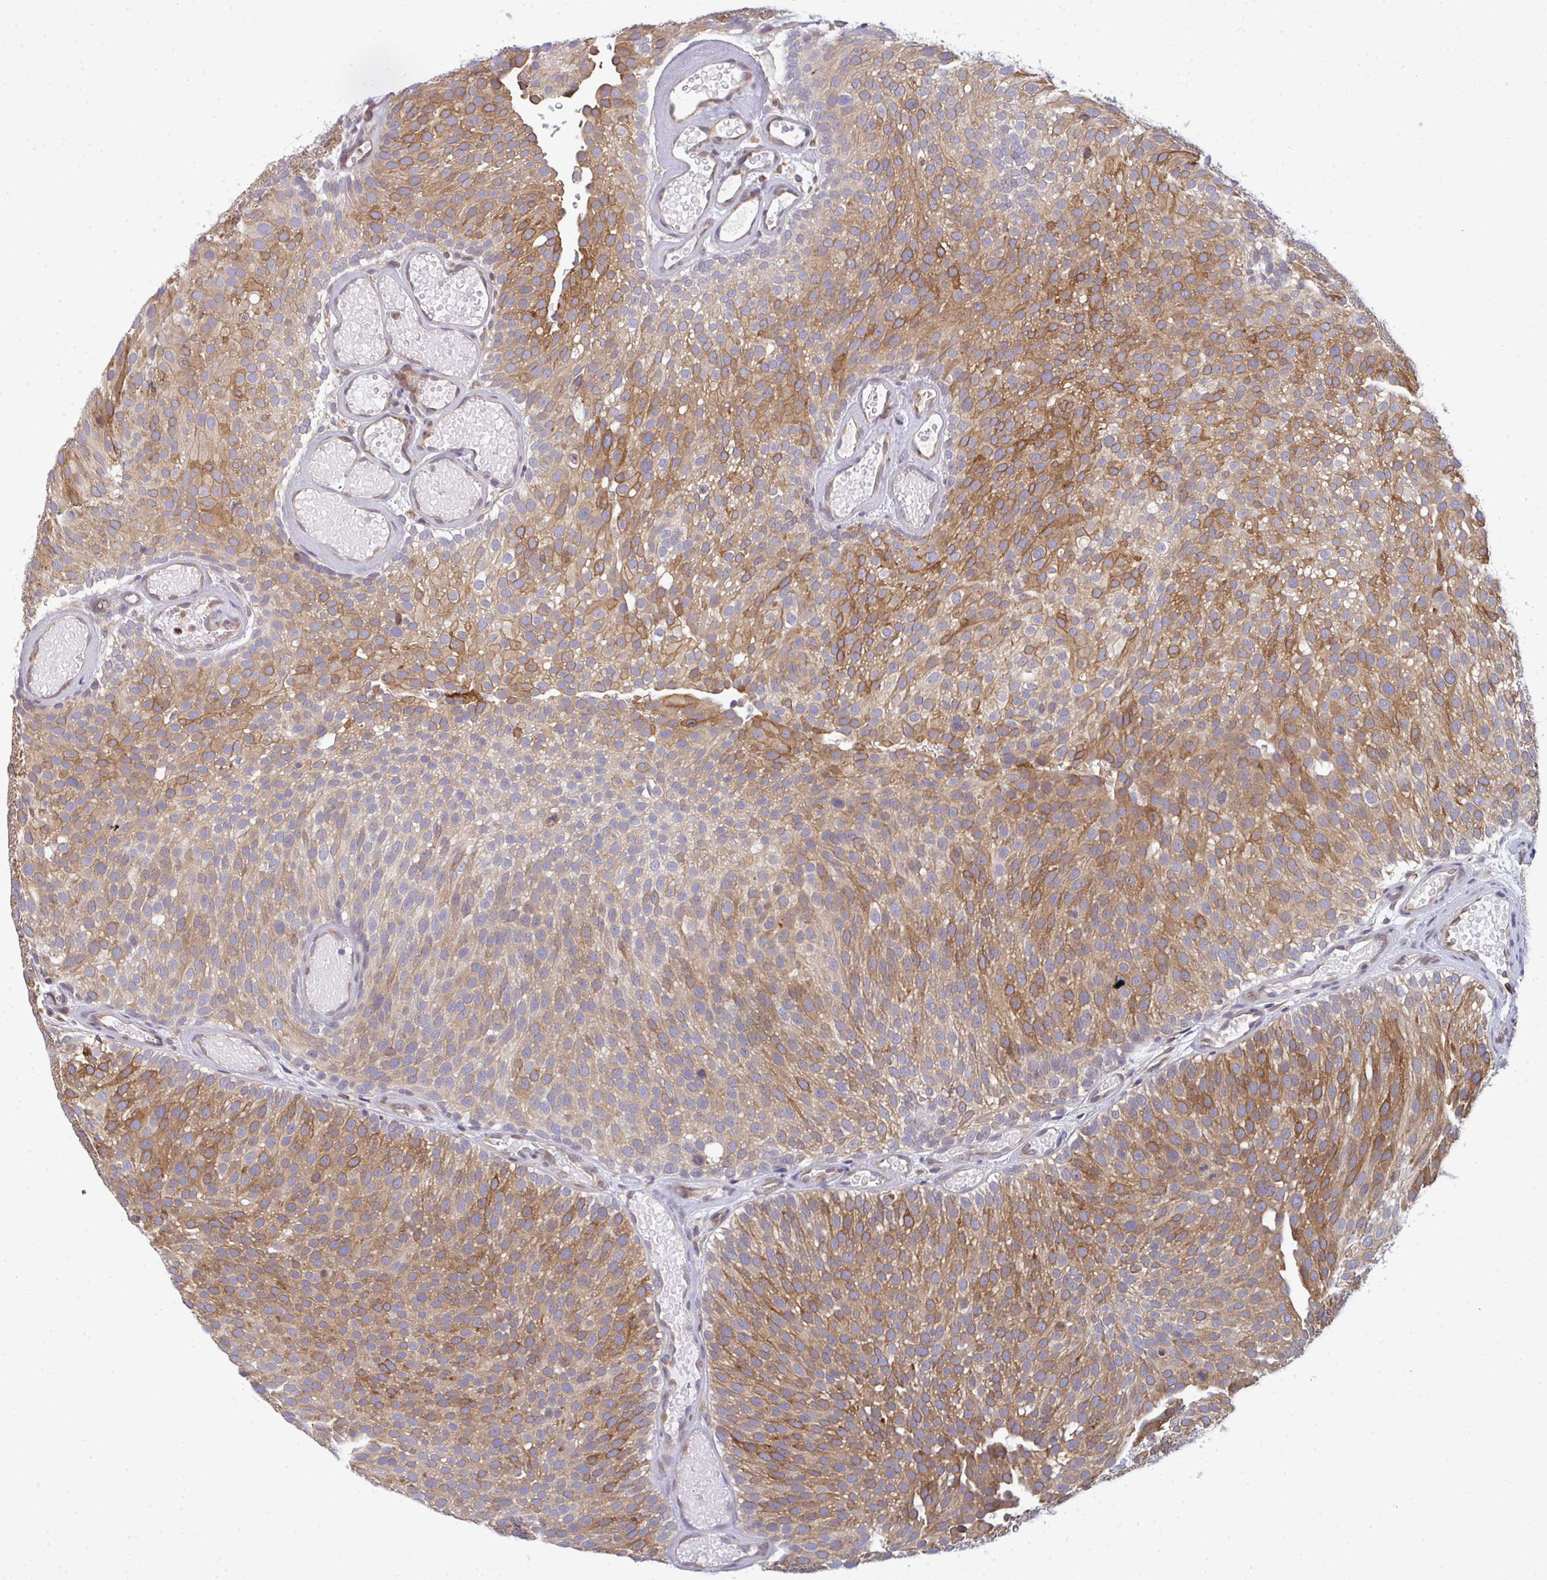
{"staining": {"intensity": "moderate", "quantity": ">75%", "location": "cytoplasmic/membranous"}, "tissue": "urothelial cancer", "cell_type": "Tumor cells", "image_type": "cancer", "snomed": [{"axis": "morphology", "description": "Urothelial carcinoma, Low grade"}, {"axis": "topography", "description": "Urinary bladder"}], "caption": "Protein expression analysis of human urothelial cancer reveals moderate cytoplasmic/membranous staining in about >75% of tumor cells.", "gene": "LYSMD4", "patient": {"sex": "male", "age": 78}}